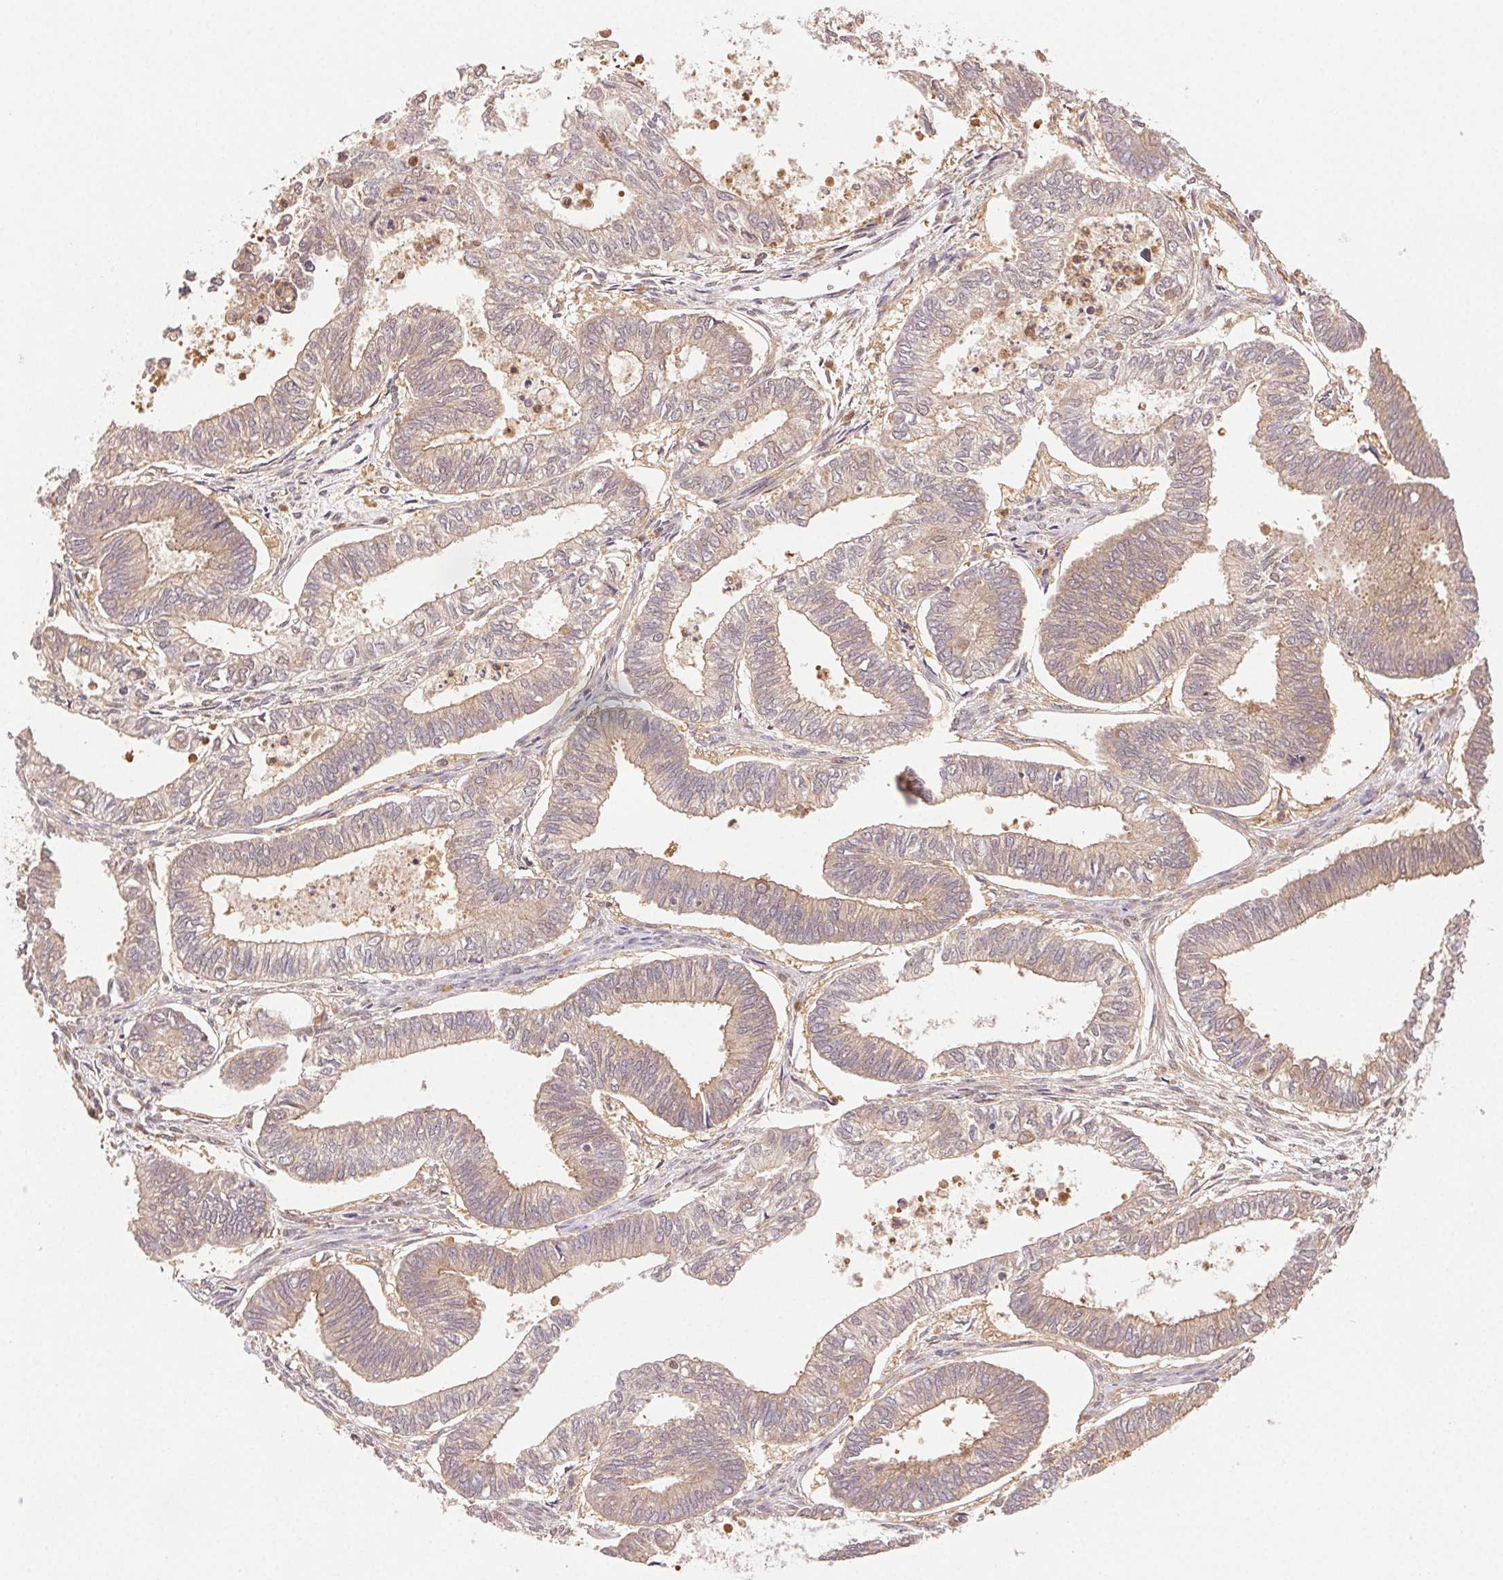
{"staining": {"intensity": "weak", "quantity": "25%-75%", "location": "cytoplasmic/membranous"}, "tissue": "ovarian cancer", "cell_type": "Tumor cells", "image_type": "cancer", "snomed": [{"axis": "morphology", "description": "Carcinoma, endometroid"}, {"axis": "topography", "description": "Ovary"}], "caption": "Endometroid carcinoma (ovarian) was stained to show a protein in brown. There is low levels of weak cytoplasmic/membranous expression in about 25%-75% of tumor cells.", "gene": "GDI2", "patient": {"sex": "female", "age": 64}}